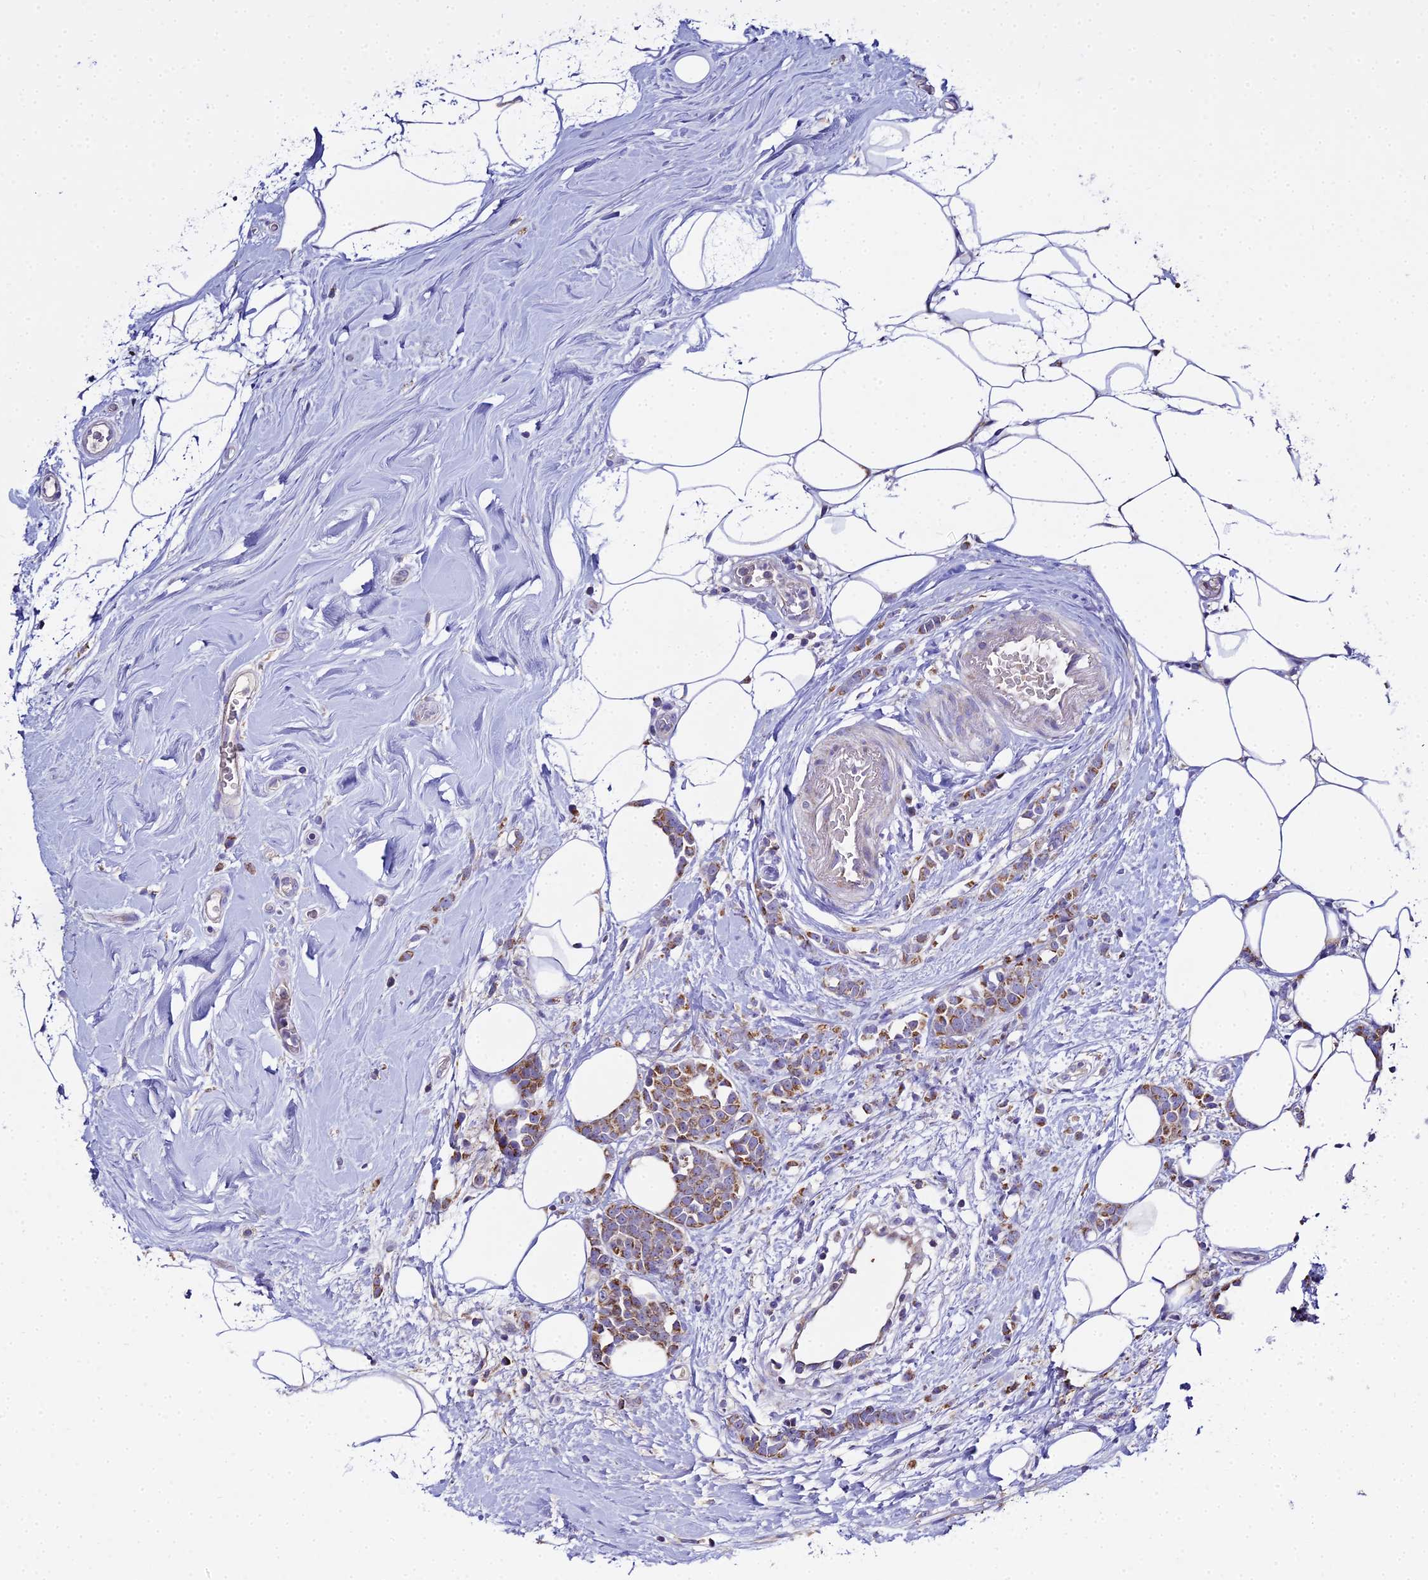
{"staining": {"intensity": "moderate", "quantity": ">75%", "location": "cytoplasmic/membranous"}, "tissue": "breast cancer", "cell_type": "Tumor cells", "image_type": "cancer", "snomed": [{"axis": "morphology", "description": "Lobular carcinoma"}, {"axis": "topography", "description": "Breast"}], "caption": "This is an image of immunohistochemistry (IHC) staining of breast cancer, which shows moderate positivity in the cytoplasmic/membranous of tumor cells.", "gene": "TYW5", "patient": {"sex": "female", "age": 58}}